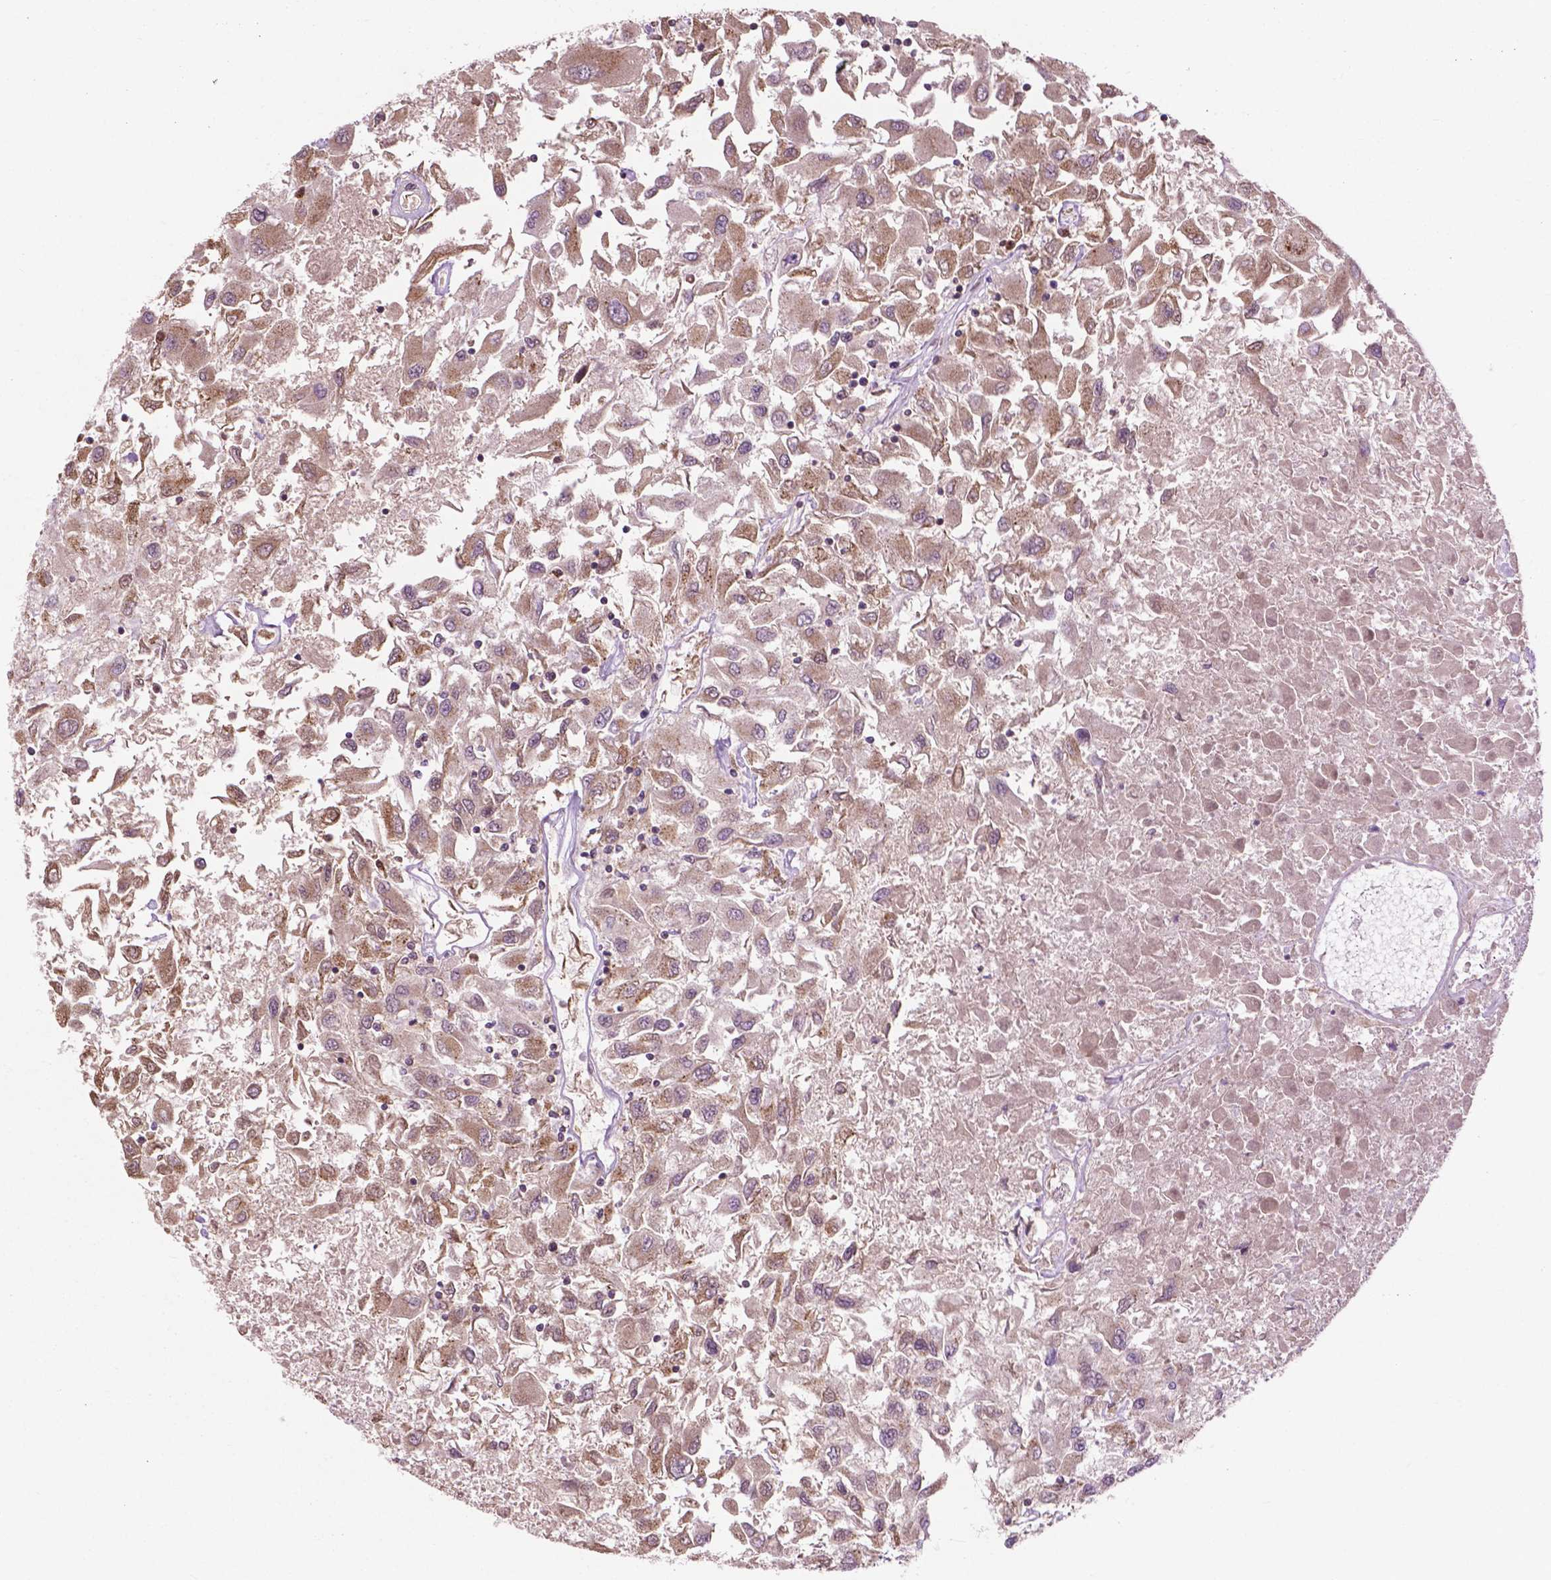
{"staining": {"intensity": "weak", "quantity": "25%-75%", "location": "cytoplasmic/membranous"}, "tissue": "renal cancer", "cell_type": "Tumor cells", "image_type": "cancer", "snomed": [{"axis": "morphology", "description": "Adenocarcinoma, NOS"}, {"axis": "topography", "description": "Kidney"}], "caption": "Immunohistochemistry (DAB (3,3'-diaminobenzidine)) staining of adenocarcinoma (renal) displays weak cytoplasmic/membranous protein positivity in about 25%-75% of tumor cells.", "gene": "PPP1CB", "patient": {"sex": "female", "age": 76}}